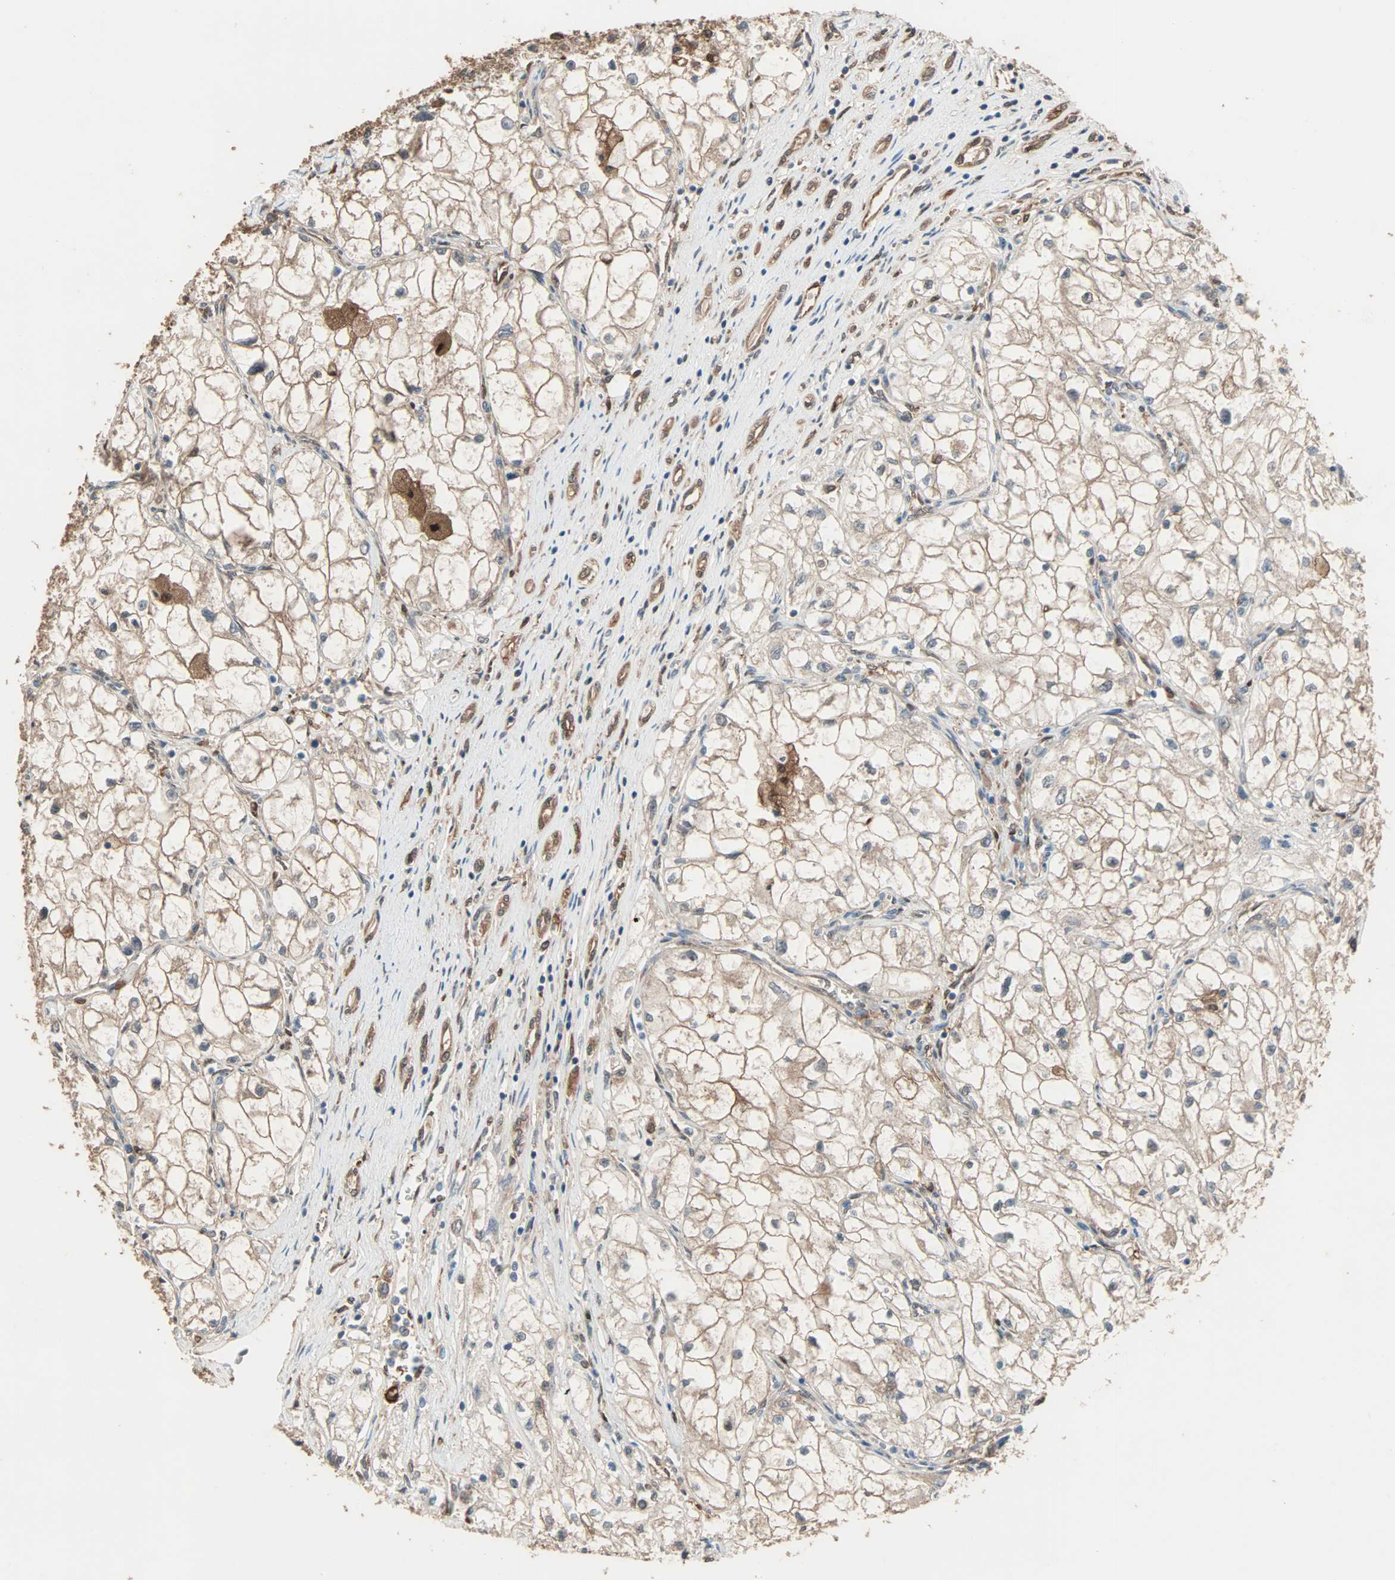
{"staining": {"intensity": "weak", "quantity": "25%-75%", "location": "cytoplasmic/membranous"}, "tissue": "renal cancer", "cell_type": "Tumor cells", "image_type": "cancer", "snomed": [{"axis": "morphology", "description": "Adenocarcinoma, NOS"}, {"axis": "topography", "description": "Kidney"}], "caption": "Human adenocarcinoma (renal) stained with a brown dye demonstrates weak cytoplasmic/membranous positive expression in about 25%-75% of tumor cells.", "gene": "PRDX1", "patient": {"sex": "female", "age": 70}}